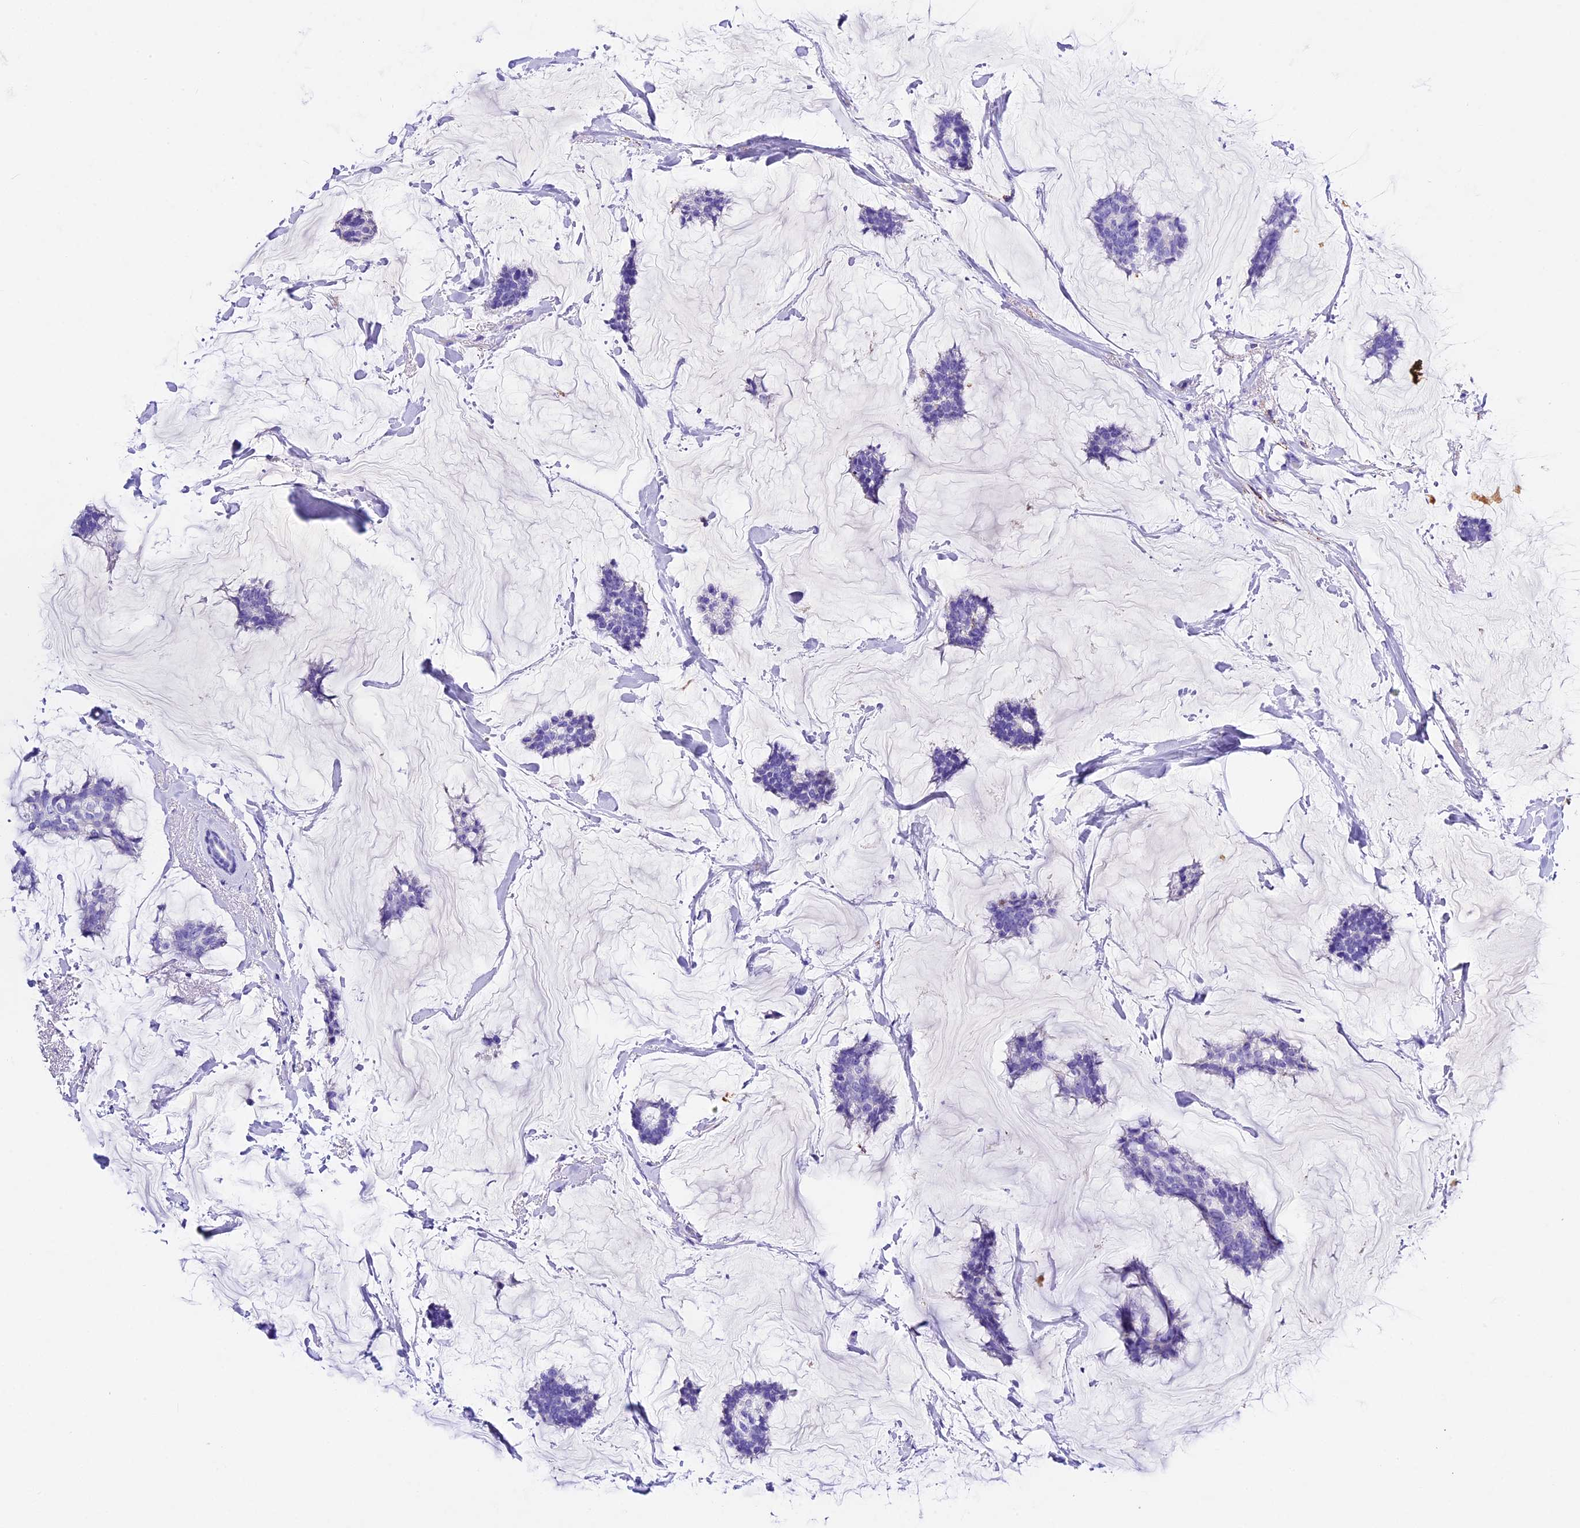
{"staining": {"intensity": "negative", "quantity": "none", "location": "none"}, "tissue": "breast cancer", "cell_type": "Tumor cells", "image_type": "cancer", "snomed": [{"axis": "morphology", "description": "Duct carcinoma"}, {"axis": "topography", "description": "Breast"}], "caption": "Micrograph shows no protein positivity in tumor cells of breast cancer tissue.", "gene": "PSG11", "patient": {"sex": "female", "age": 93}}